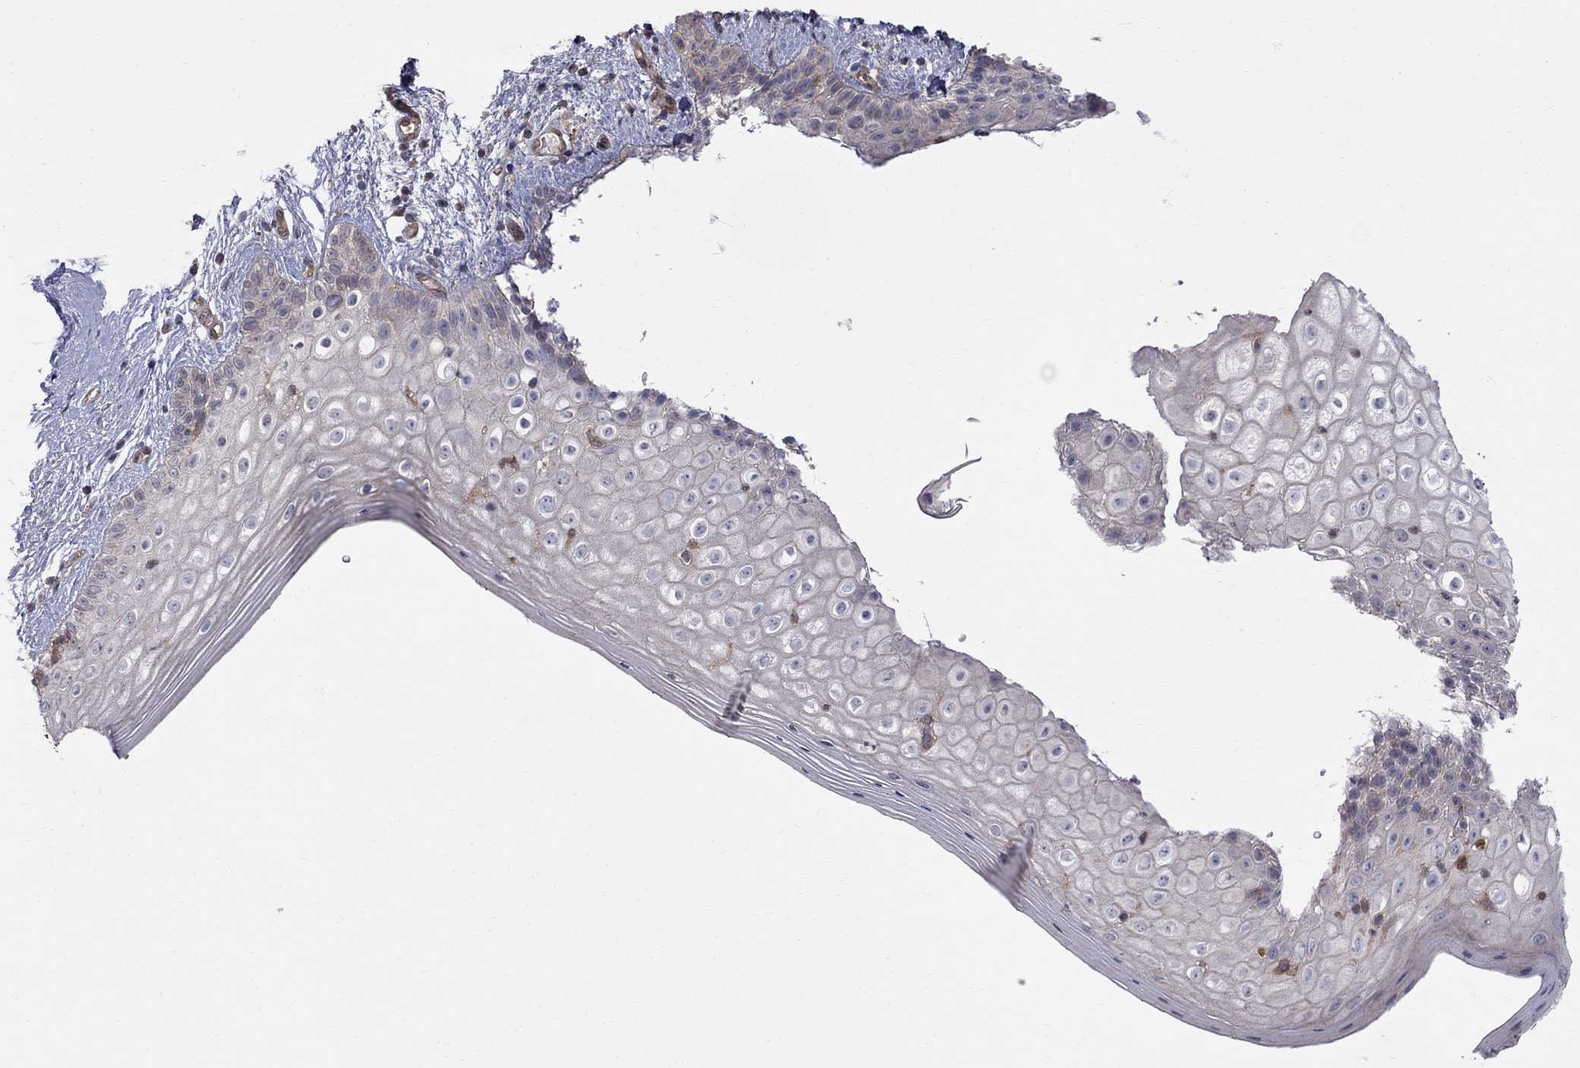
{"staining": {"intensity": "negative", "quantity": "none", "location": "none"}, "tissue": "vagina", "cell_type": "Squamous epithelial cells", "image_type": "normal", "snomed": [{"axis": "morphology", "description": "Normal tissue, NOS"}, {"axis": "topography", "description": "Vagina"}], "caption": "Immunohistochemistry (IHC) photomicrograph of benign vagina: vagina stained with DAB exhibits no significant protein positivity in squamous epithelial cells.", "gene": "ABI3", "patient": {"sex": "female", "age": 47}}